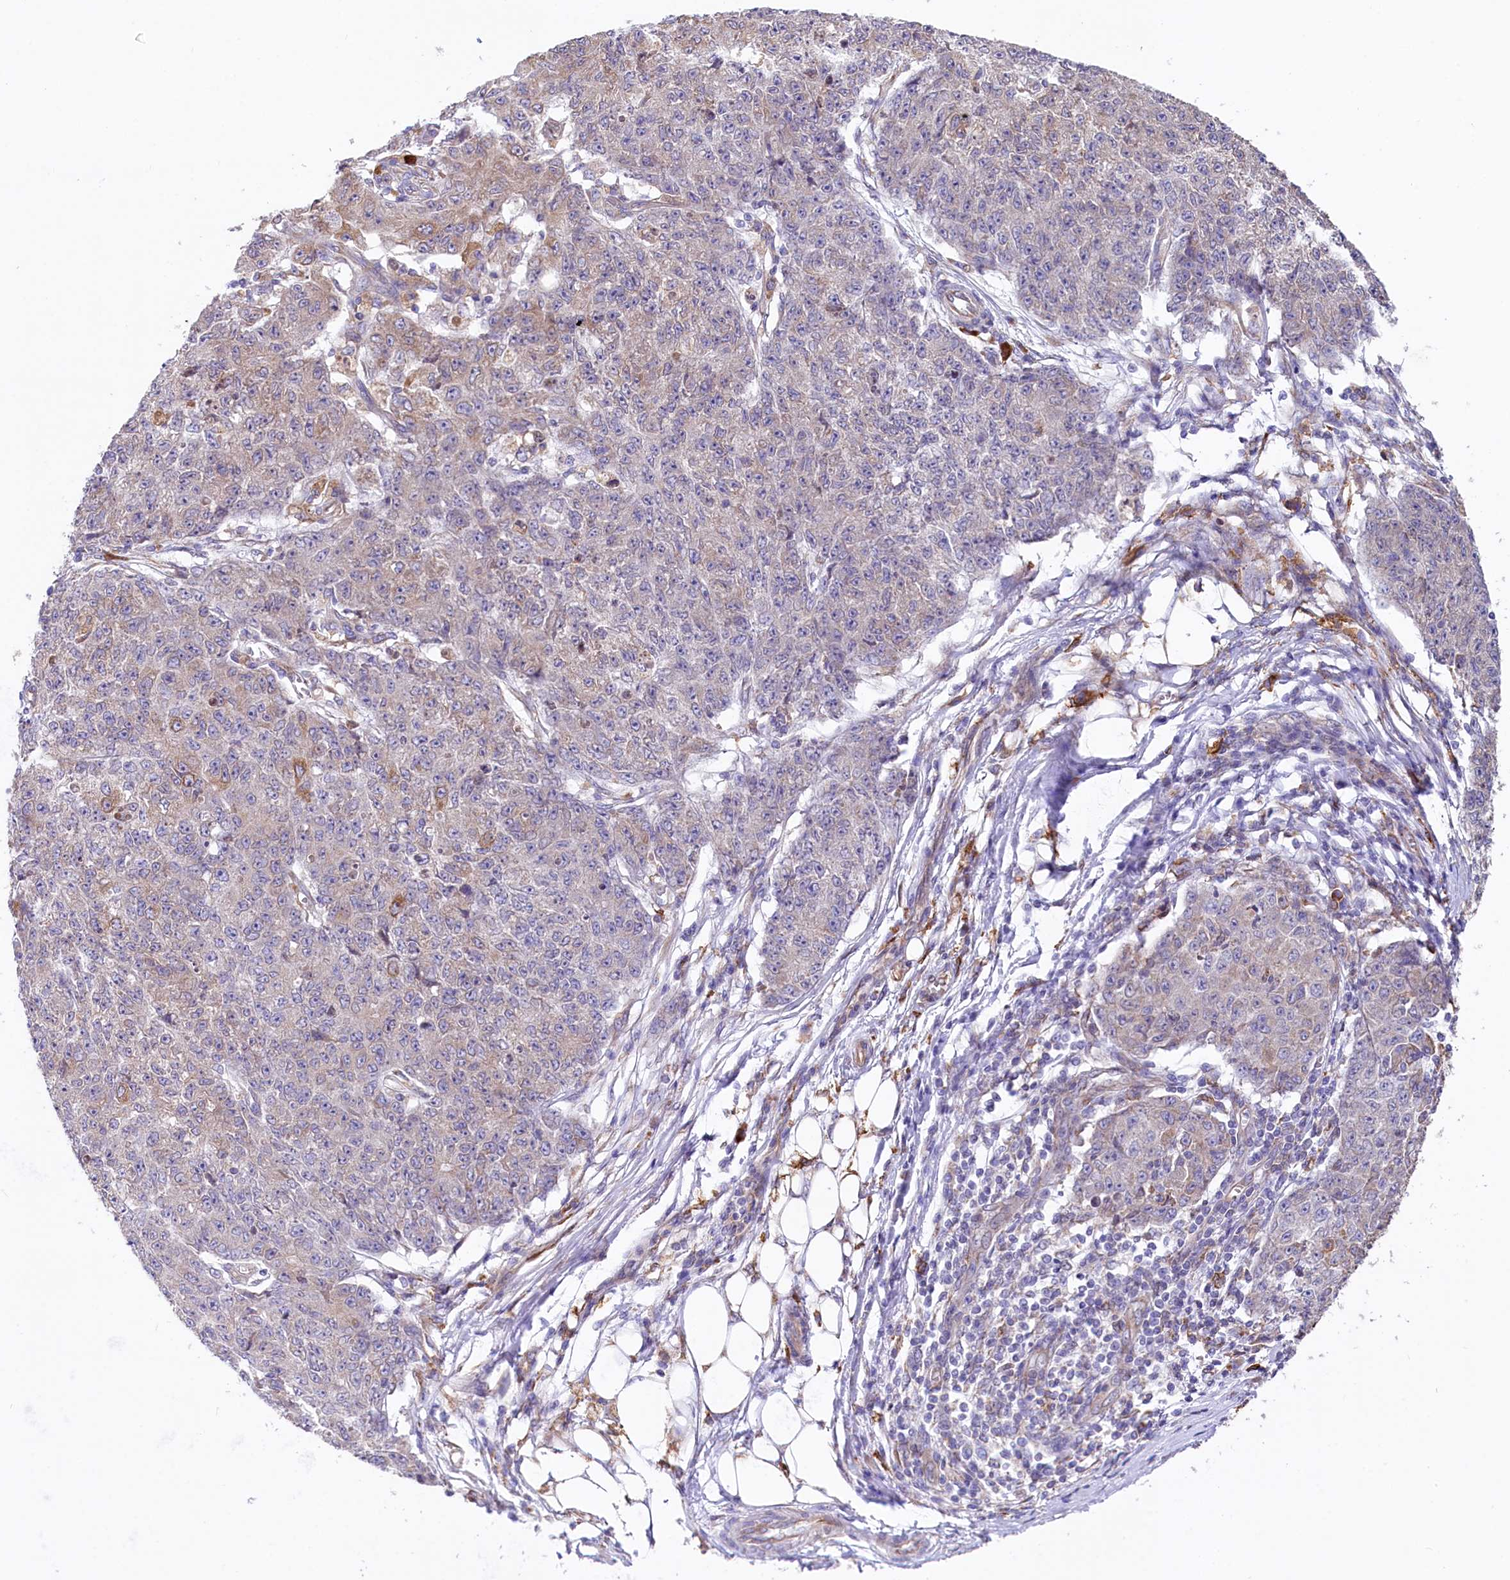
{"staining": {"intensity": "weak", "quantity": "<25%", "location": "cytoplasmic/membranous"}, "tissue": "ovarian cancer", "cell_type": "Tumor cells", "image_type": "cancer", "snomed": [{"axis": "morphology", "description": "Carcinoma, endometroid"}, {"axis": "topography", "description": "Ovary"}], "caption": "DAB (3,3'-diaminobenzidine) immunohistochemical staining of human endometroid carcinoma (ovarian) displays no significant positivity in tumor cells.", "gene": "CHID1", "patient": {"sex": "female", "age": 42}}